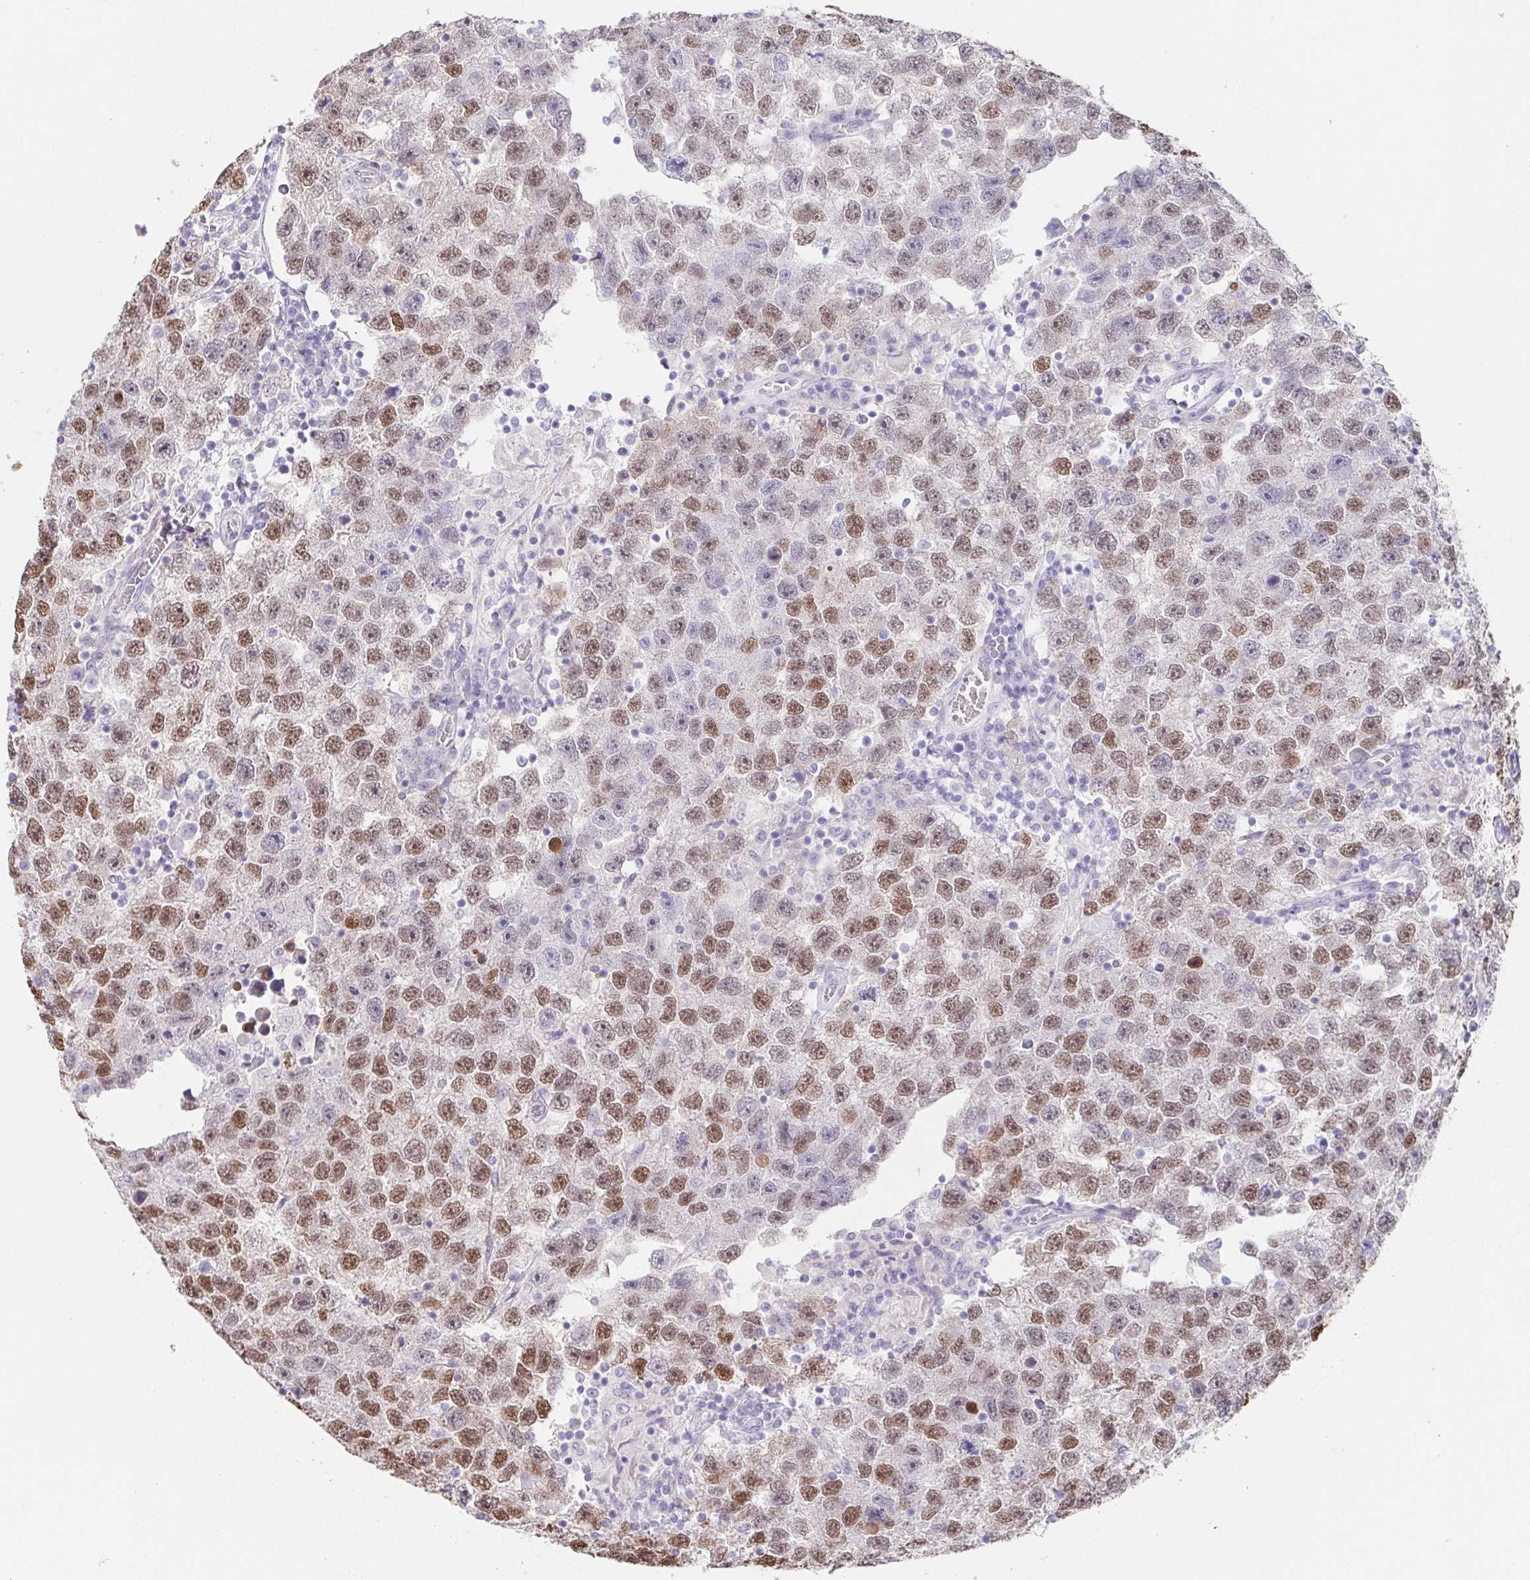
{"staining": {"intensity": "strong", "quantity": "25%-75%", "location": "nuclear"}, "tissue": "testis cancer", "cell_type": "Tumor cells", "image_type": "cancer", "snomed": [{"axis": "morphology", "description": "Seminoma, NOS"}, {"axis": "topography", "description": "Testis"}], "caption": "DAB (3,3'-diaminobenzidine) immunohistochemical staining of human testis seminoma displays strong nuclear protein staining in approximately 25%-75% of tumor cells.", "gene": "HDGFL1", "patient": {"sex": "male", "age": 26}}